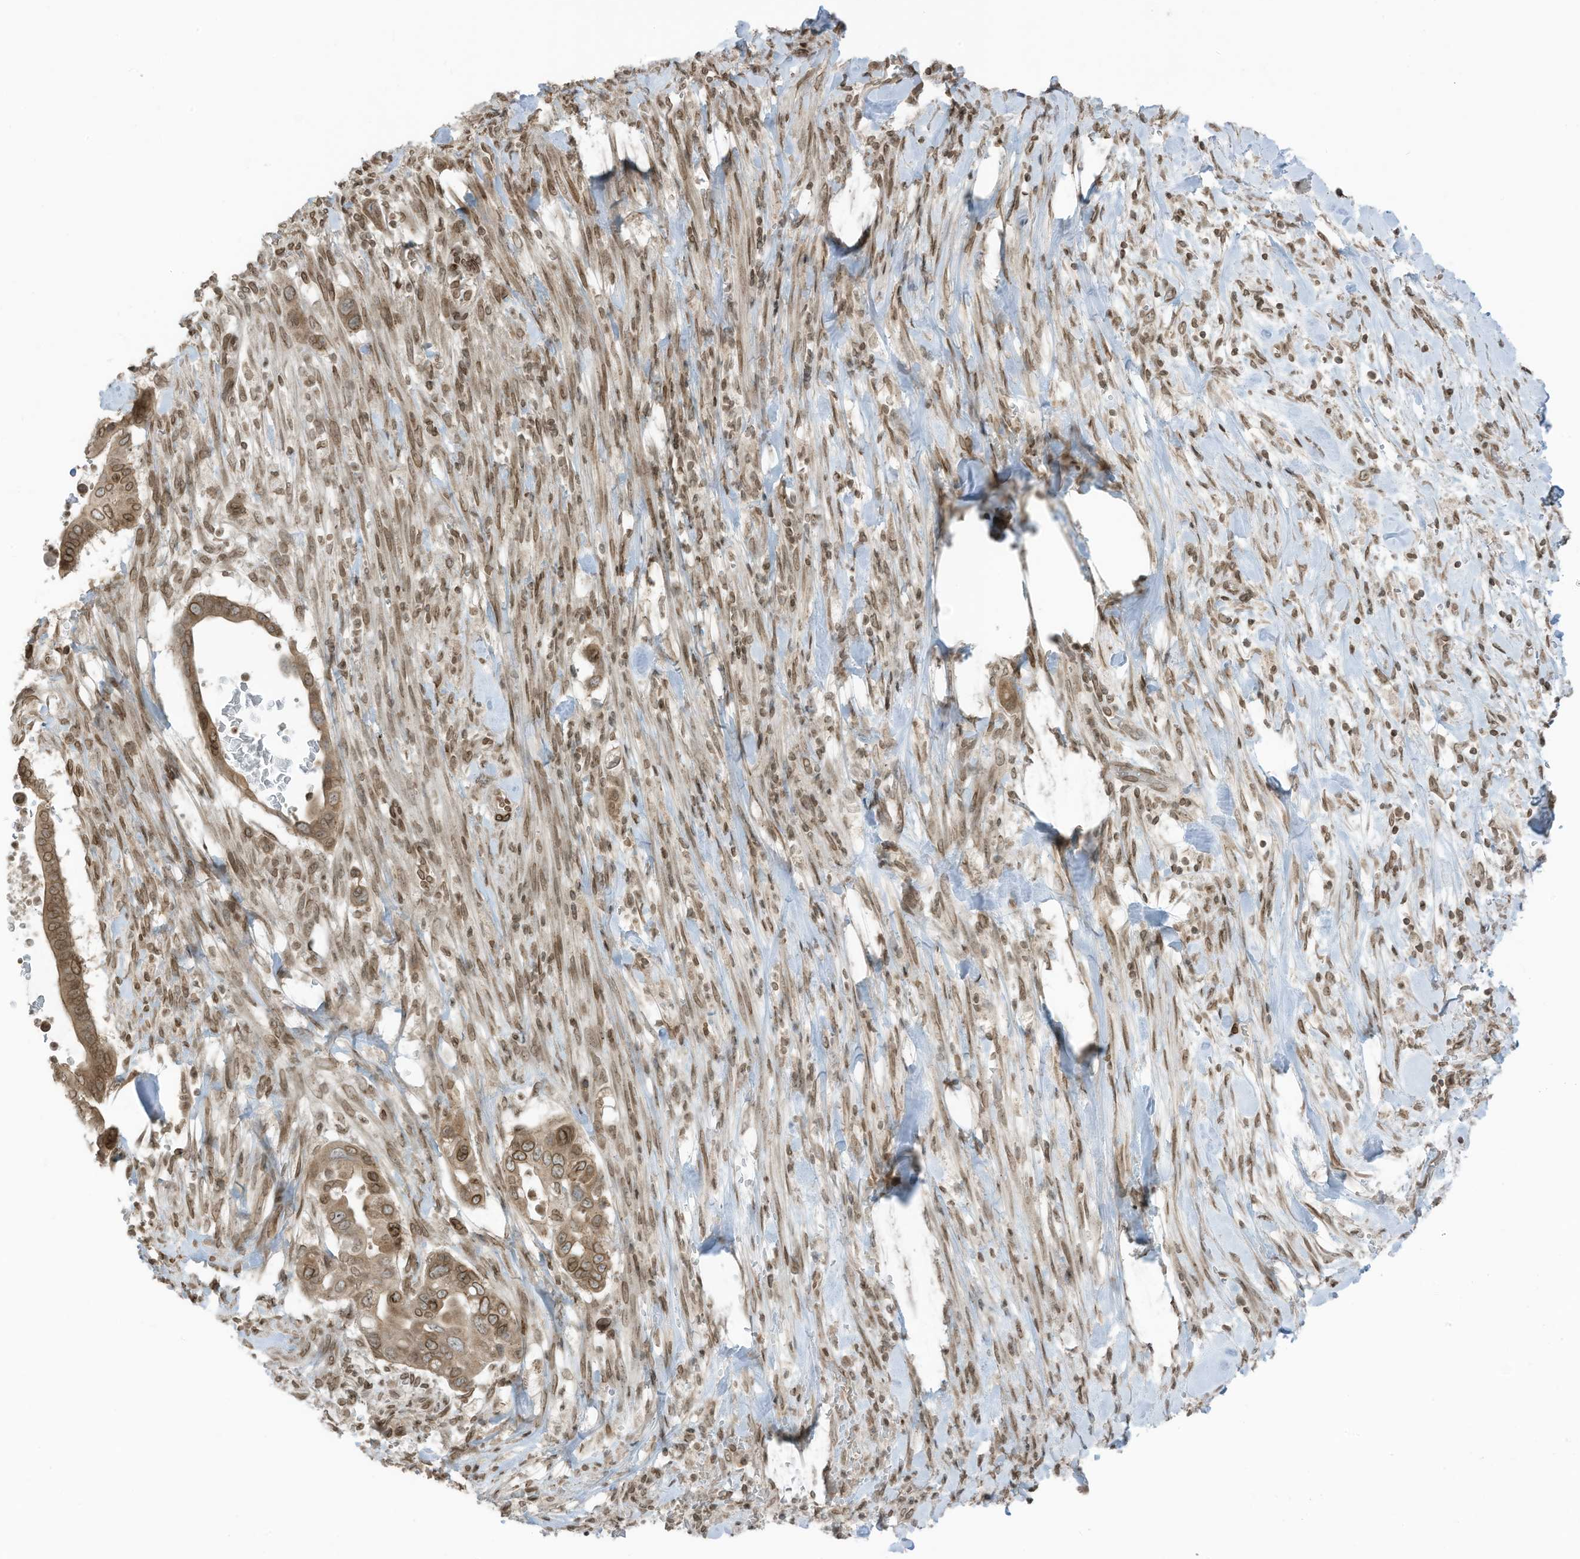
{"staining": {"intensity": "moderate", "quantity": ">75%", "location": "cytoplasmic/membranous,nuclear"}, "tissue": "pancreatic cancer", "cell_type": "Tumor cells", "image_type": "cancer", "snomed": [{"axis": "morphology", "description": "Adenocarcinoma, NOS"}, {"axis": "topography", "description": "Pancreas"}], "caption": "Immunohistochemistry staining of adenocarcinoma (pancreatic), which reveals medium levels of moderate cytoplasmic/membranous and nuclear expression in about >75% of tumor cells indicating moderate cytoplasmic/membranous and nuclear protein staining. The staining was performed using DAB (3,3'-diaminobenzidine) (brown) for protein detection and nuclei were counterstained in hematoxylin (blue).", "gene": "RABL3", "patient": {"sex": "male", "age": 68}}